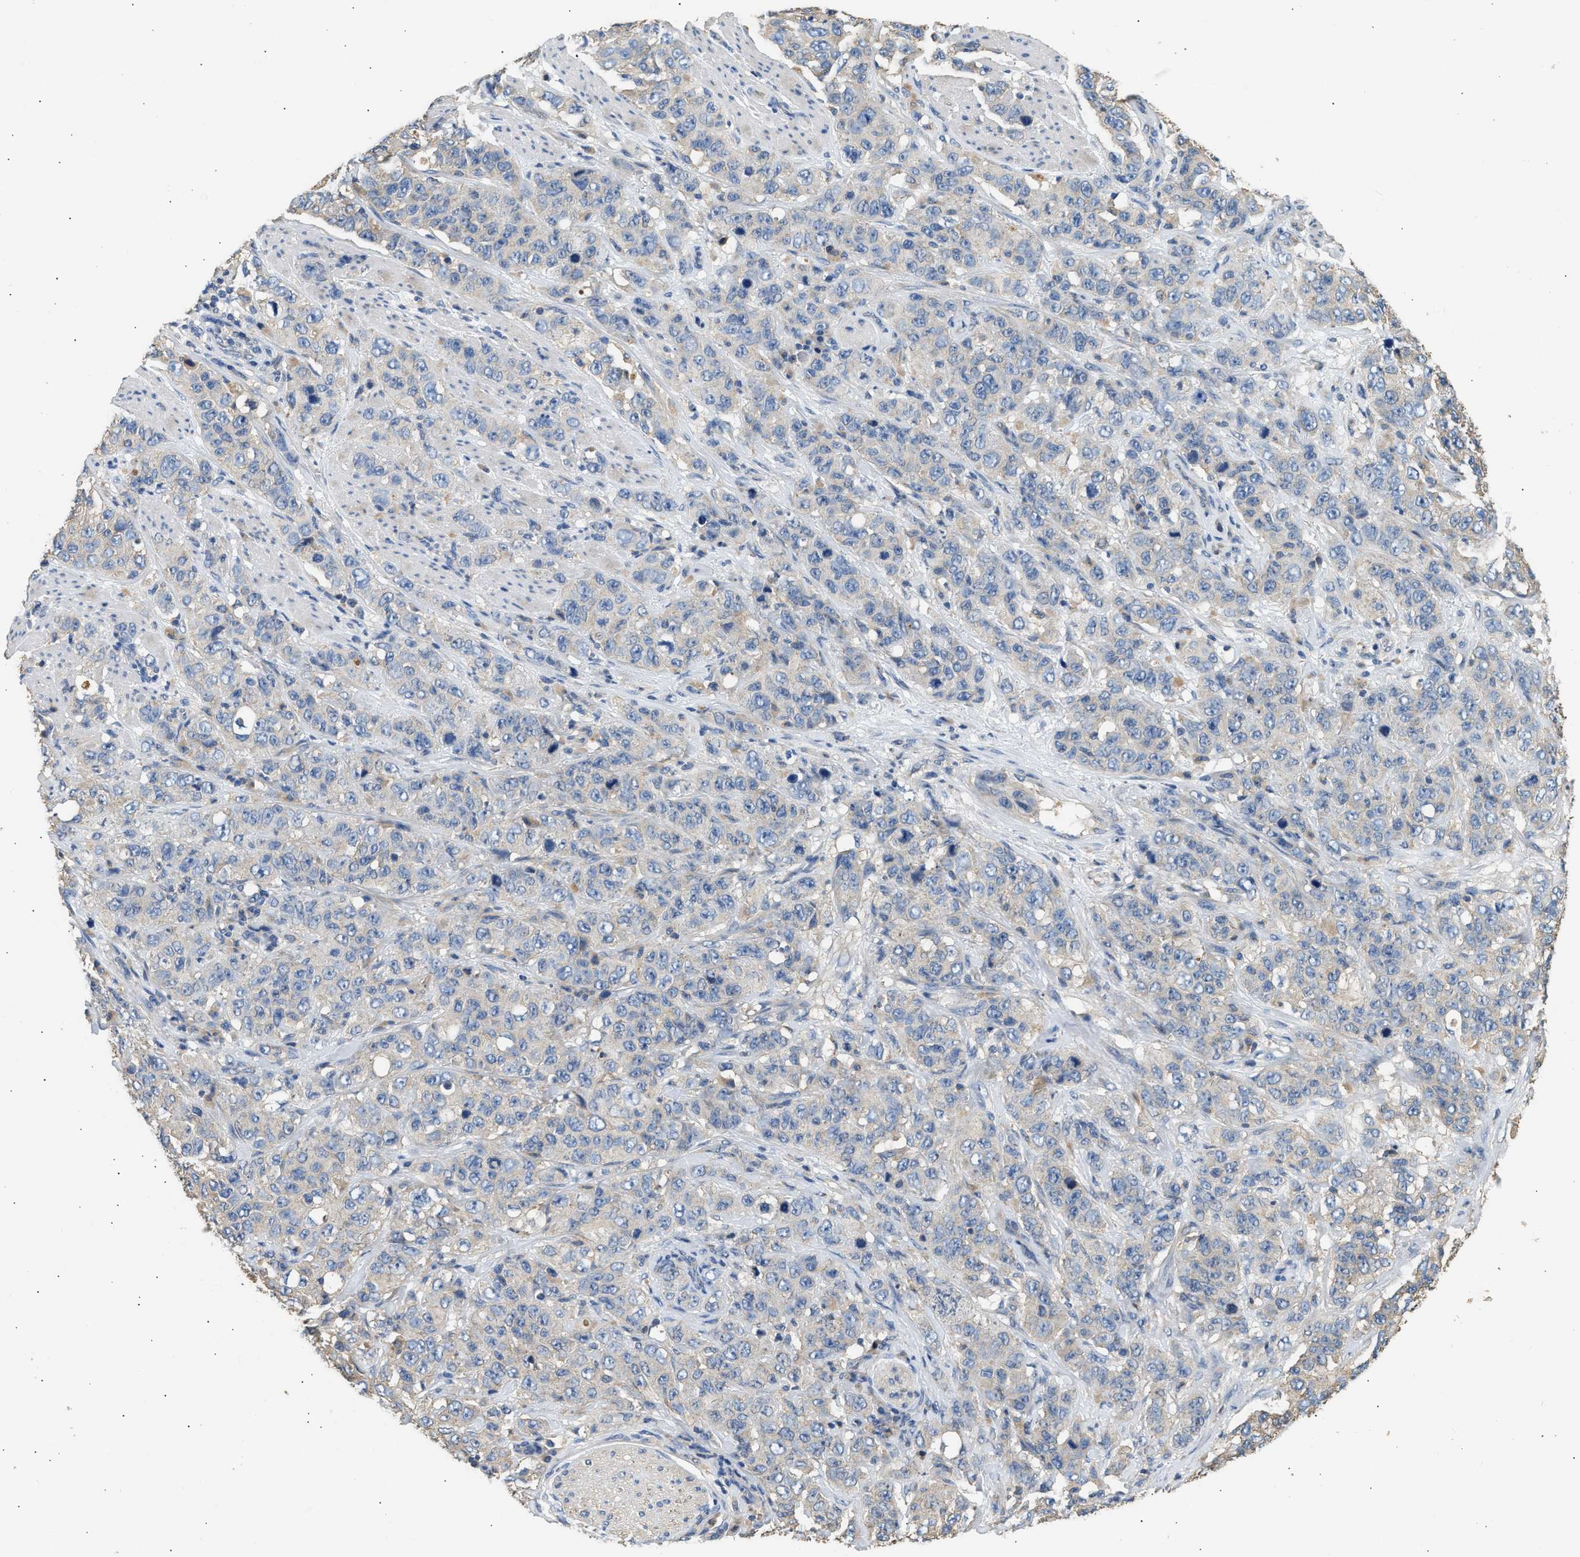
{"staining": {"intensity": "negative", "quantity": "none", "location": "none"}, "tissue": "stomach cancer", "cell_type": "Tumor cells", "image_type": "cancer", "snomed": [{"axis": "morphology", "description": "Adenocarcinoma, NOS"}, {"axis": "topography", "description": "Stomach"}], "caption": "The immunohistochemistry (IHC) micrograph has no significant staining in tumor cells of stomach cancer (adenocarcinoma) tissue.", "gene": "WDR31", "patient": {"sex": "male", "age": 48}}